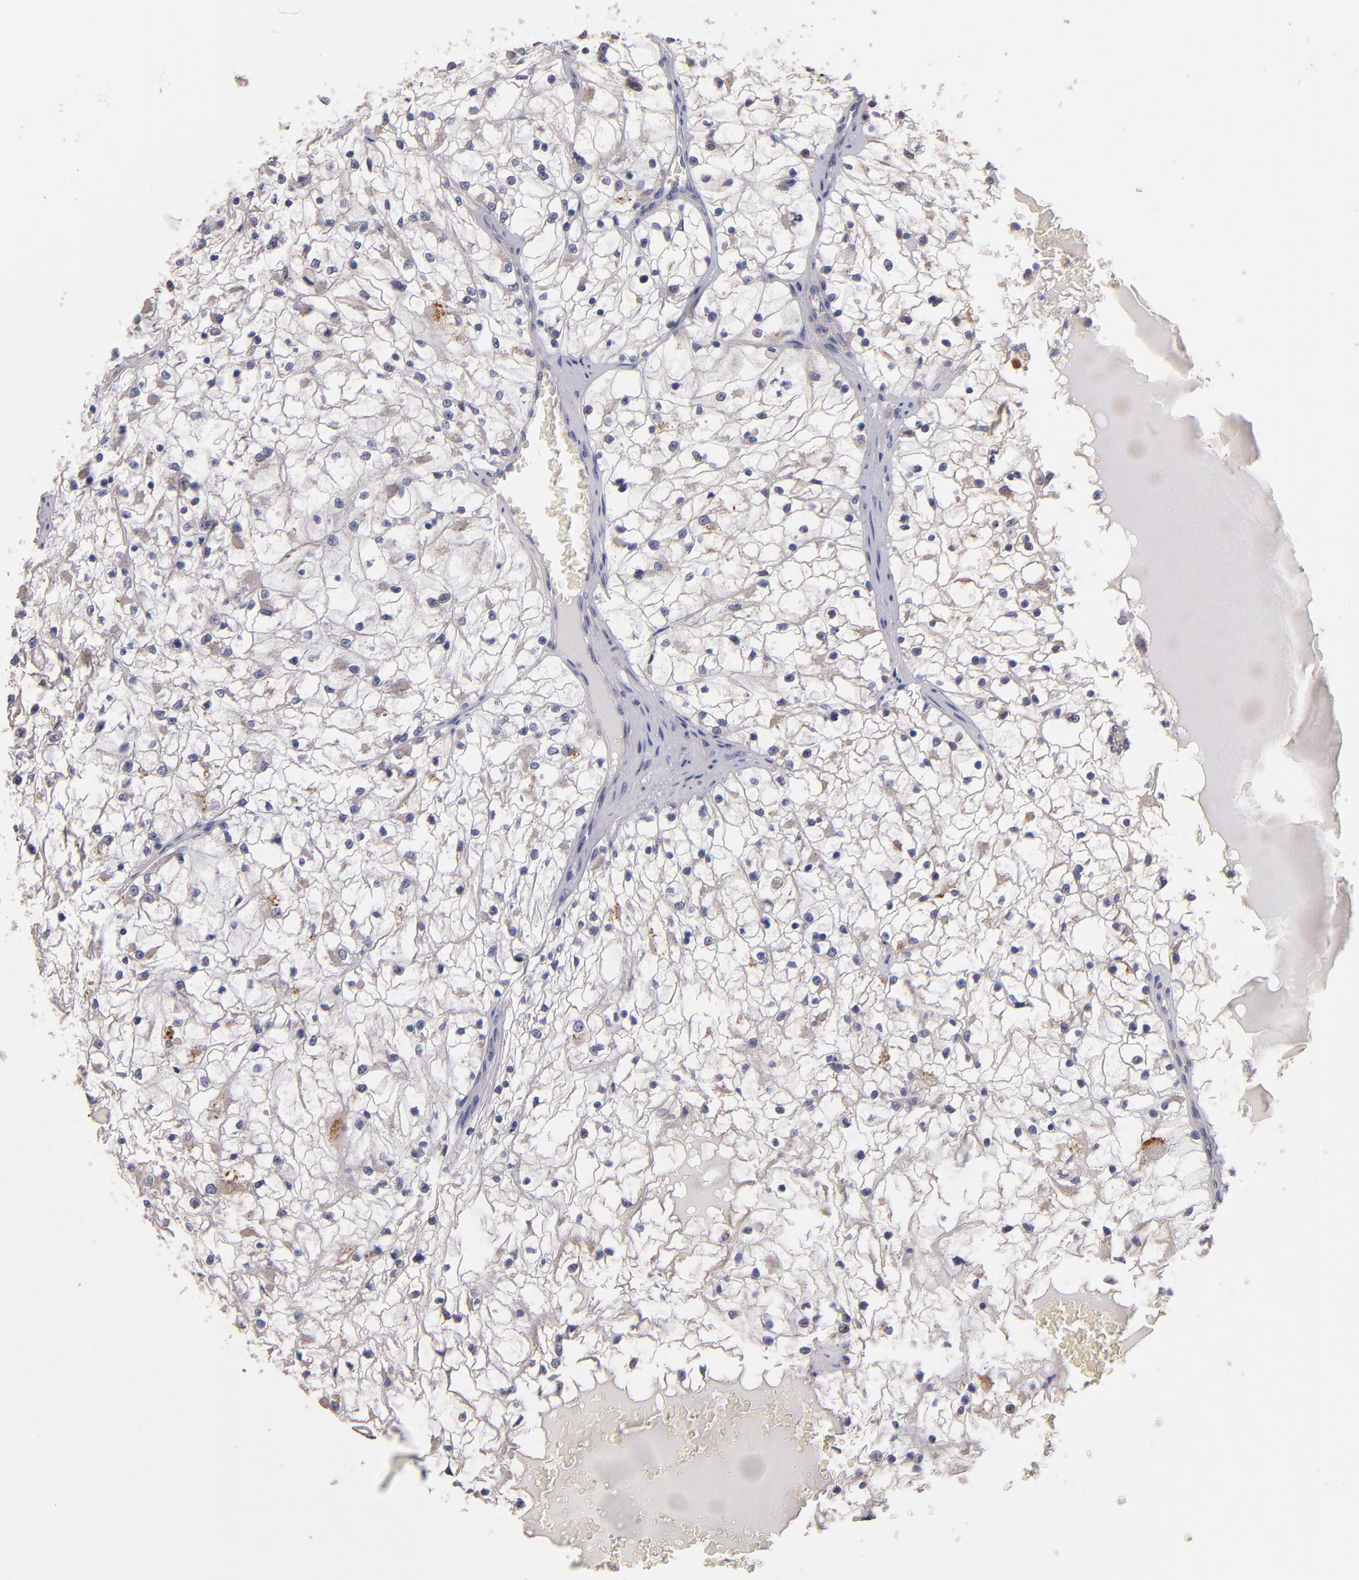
{"staining": {"intensity": "negative", "quantity": "none", "location": "none"}, "tissue": "renal cancer", "cell_type": "Tumor cells", "image_type": "cancer", "snomed": [{"axis": "morphology", "description": "Adenocarcinoma, NOS"}, {"axis": "topography", "description": "Kidney"}], "caption": "High power microscopy micrograph of an immunohistochemistry histopathology image of renal adenocarcinoma, revealing no significant expression in tumor cells.", "gene": "TTLL12", "patient": {"sex": "male", "age": 61}}